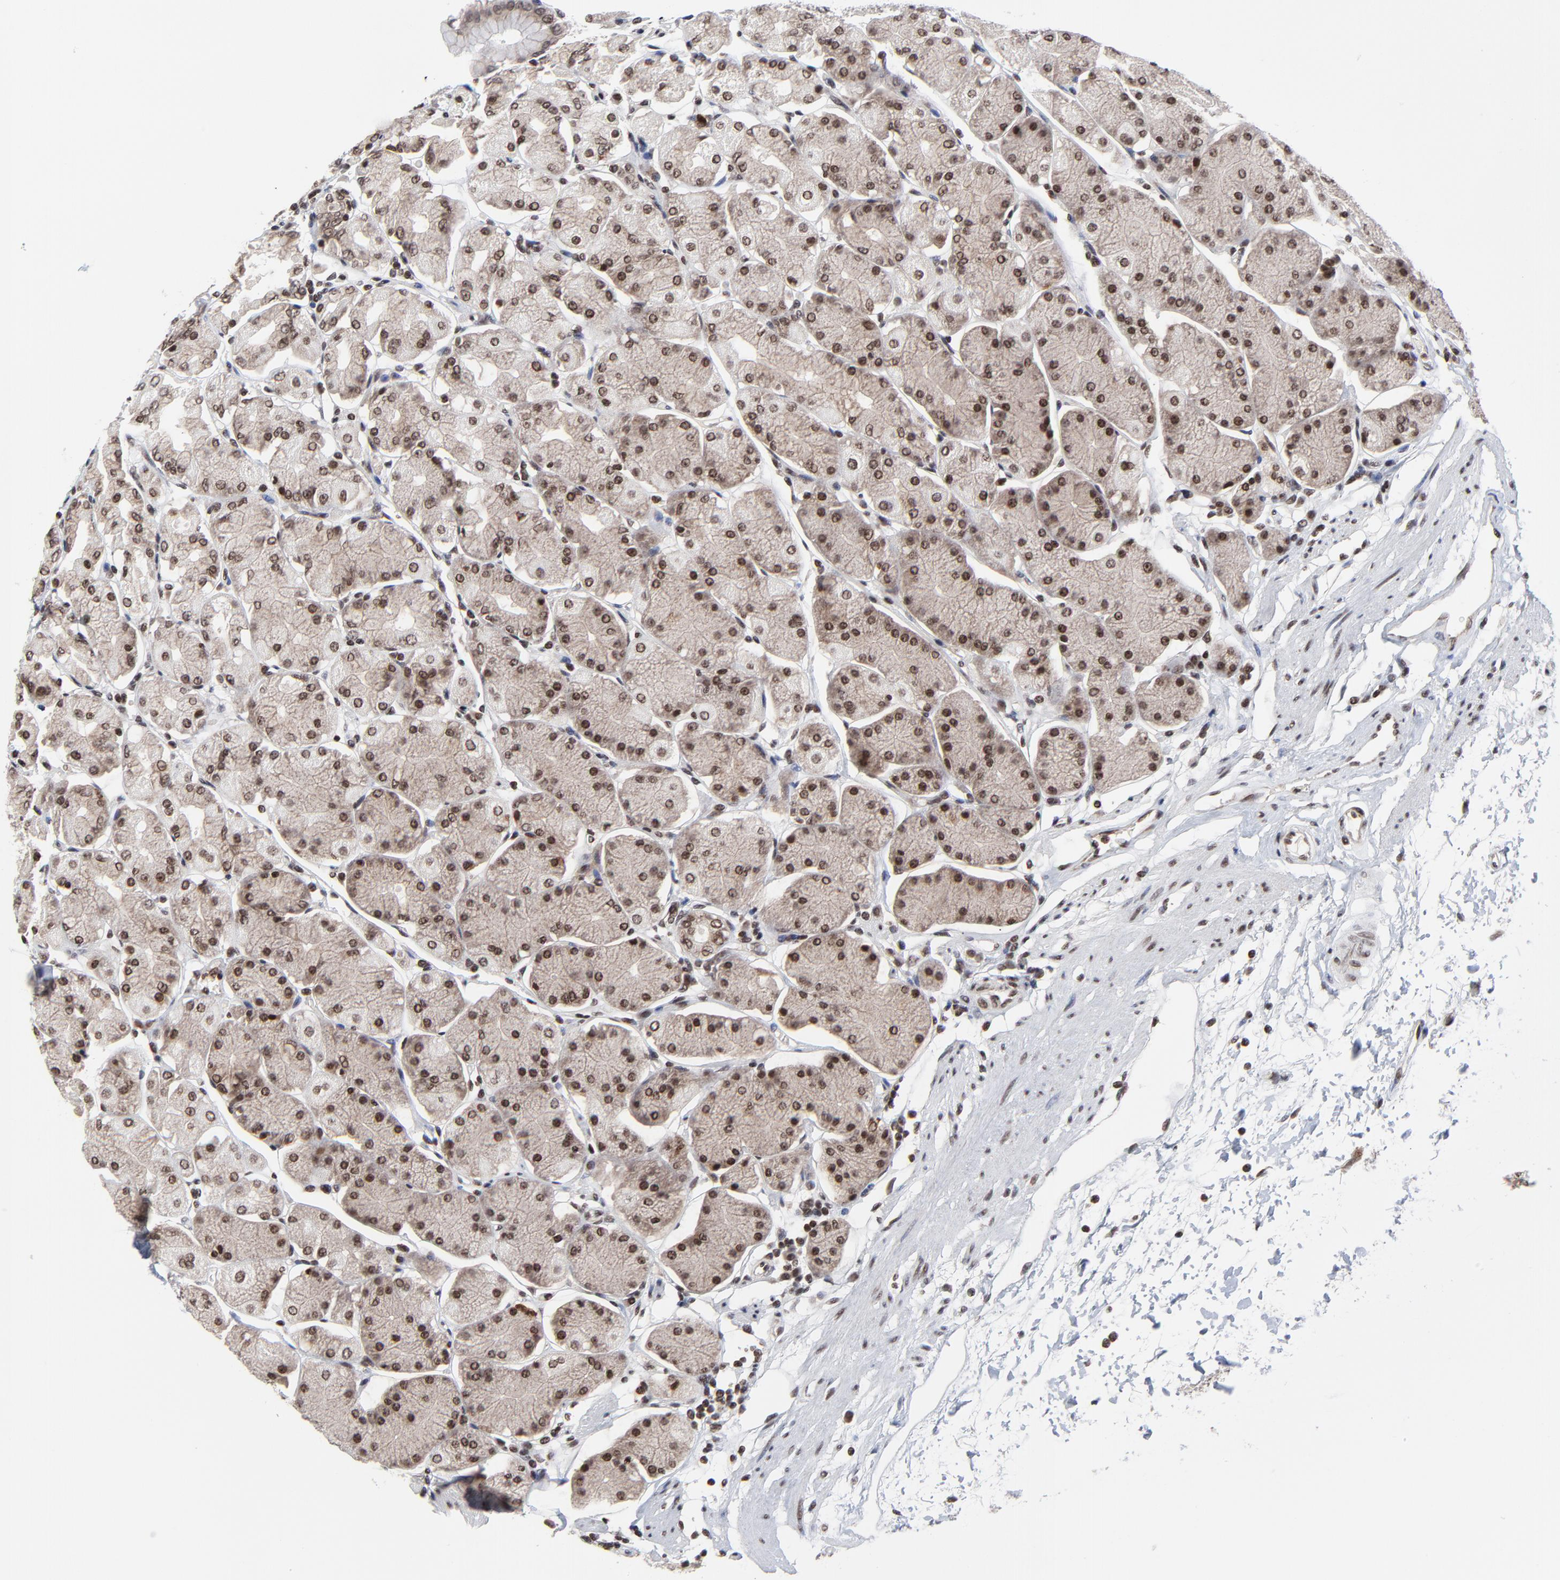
{"staining": {"intensity": "moderate", "quantity": ">75%", "location": "nuclear"}, "tissue": "stomach", "cell_type": "Glandular cells", "image_type": "normal", "snomed": [{"axis": "morphology", "description": "Normal tissue, NOS"}, {"axis": "topography", "description": "Stomach, upper"}, {"axis": "topography", "description": "Stomach"}], "caption": "Protein expression analysis of normal stomach displays moderate nuclear positivity in approximately >75% of glandular cells.", "gene": "ZNF777", "patient": {"sex": "male", "age": 76}}